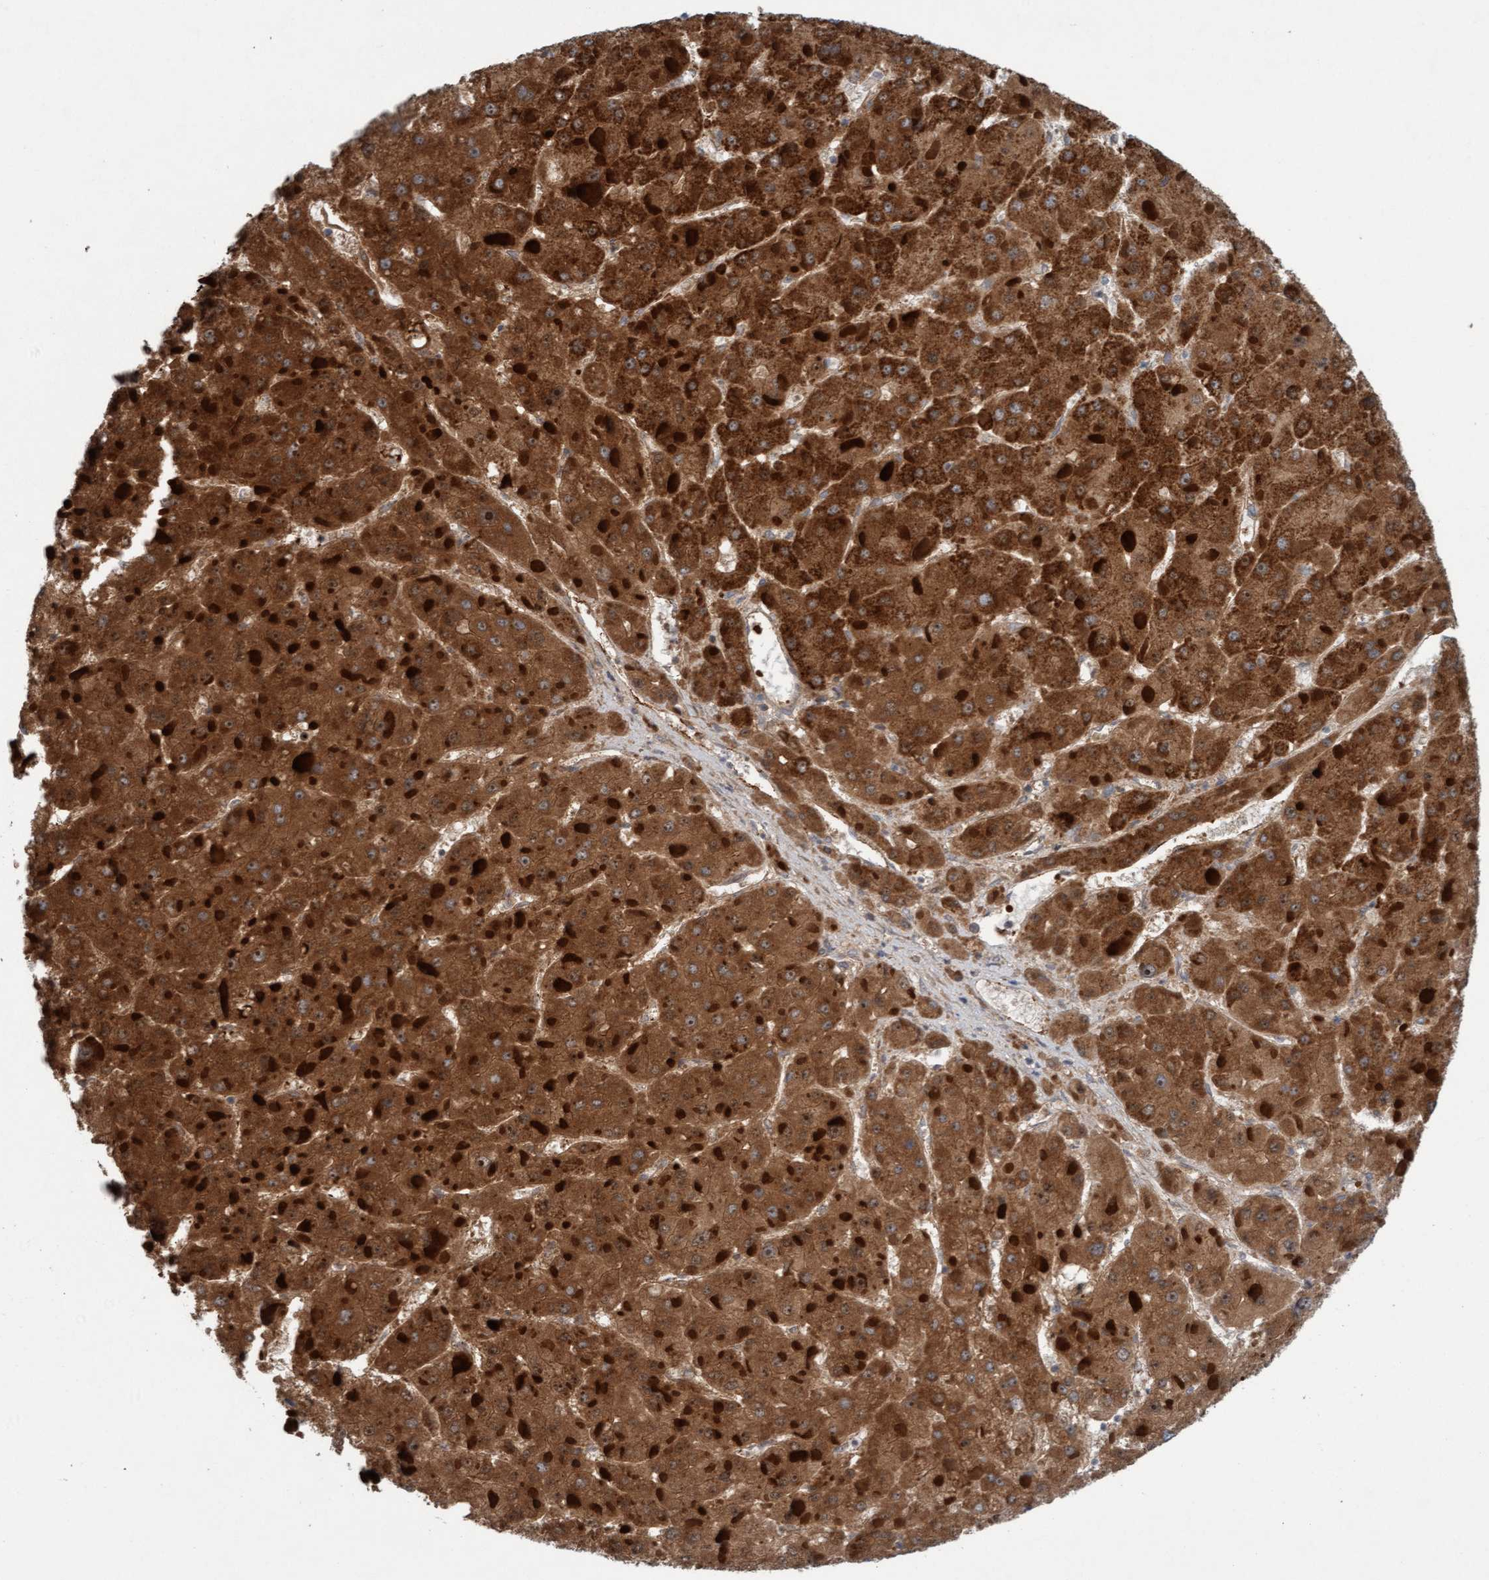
{"staining": {"intensity": "strong", "quantity": ">75%", "location": "cytoplasmic/membranous,nuclear"}, "tissue": "liver cancer", "cell_type": "Tumor cells", "image_type": "cancer", "snomed": [{"axis": "morphology", "description": "Carcinoma, Hepatocellular, NOS"}, {"axis": "topography", "description": "Liver"}], "caption": "Protein staining of liver hepatocellular carcinoma tissue exhibits strong cytoplasmic/membranous and nuclear positivity in about >75% of tumor cells. The staining was performed using DAB (3,3'-diaminobenzidine) to visualize the protein expression in brown, while the nuclei were stained in blue with hematoxylin (Magnification: 20x).", "gene": "ZNF566", "patient": {"sex": "female", "age": 73}}